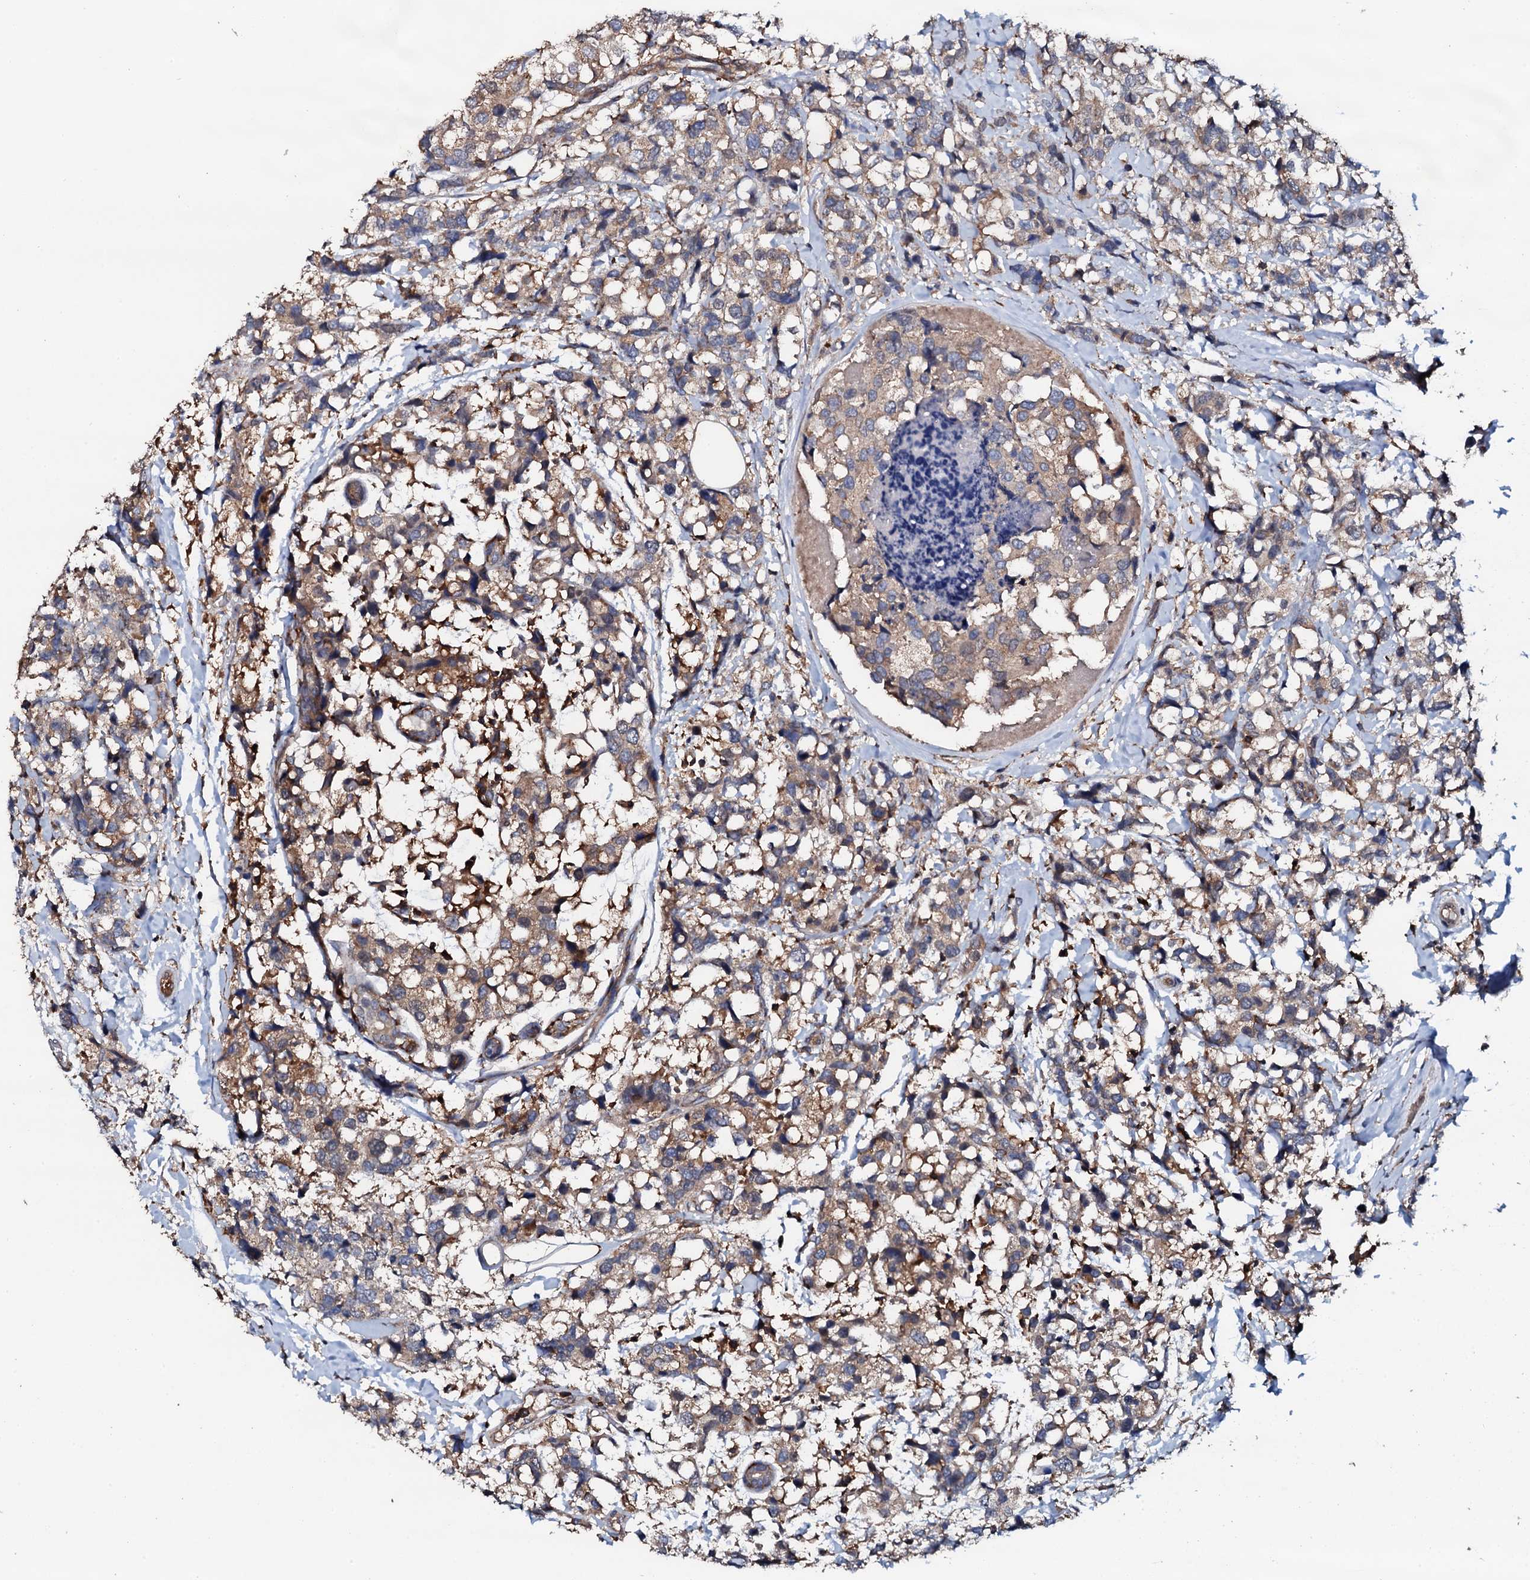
{"staining": {"intensity": "moderate", "quantity": ">75%", "location": "cytoplasmic/membranous"}, "tissue": "breast cancer", "cell_type": "Tumor cells", "image_type": "cancer", "snomed": [{"axis": "morphology", "description": "Lobular carcinoma"}, {"axis": "topography", "description": "Breast"}], "caption": "Protein expression by immunohistochemistry (IHC) shows moderate cytoplasmic/membranous staining in about >75% of tumor cells in breast cancer. (brown staining indicates protein expression, while blue staining denotes nuclei).", "gene": "GRK2", "patient": {"sex": "female", "age": 59}}